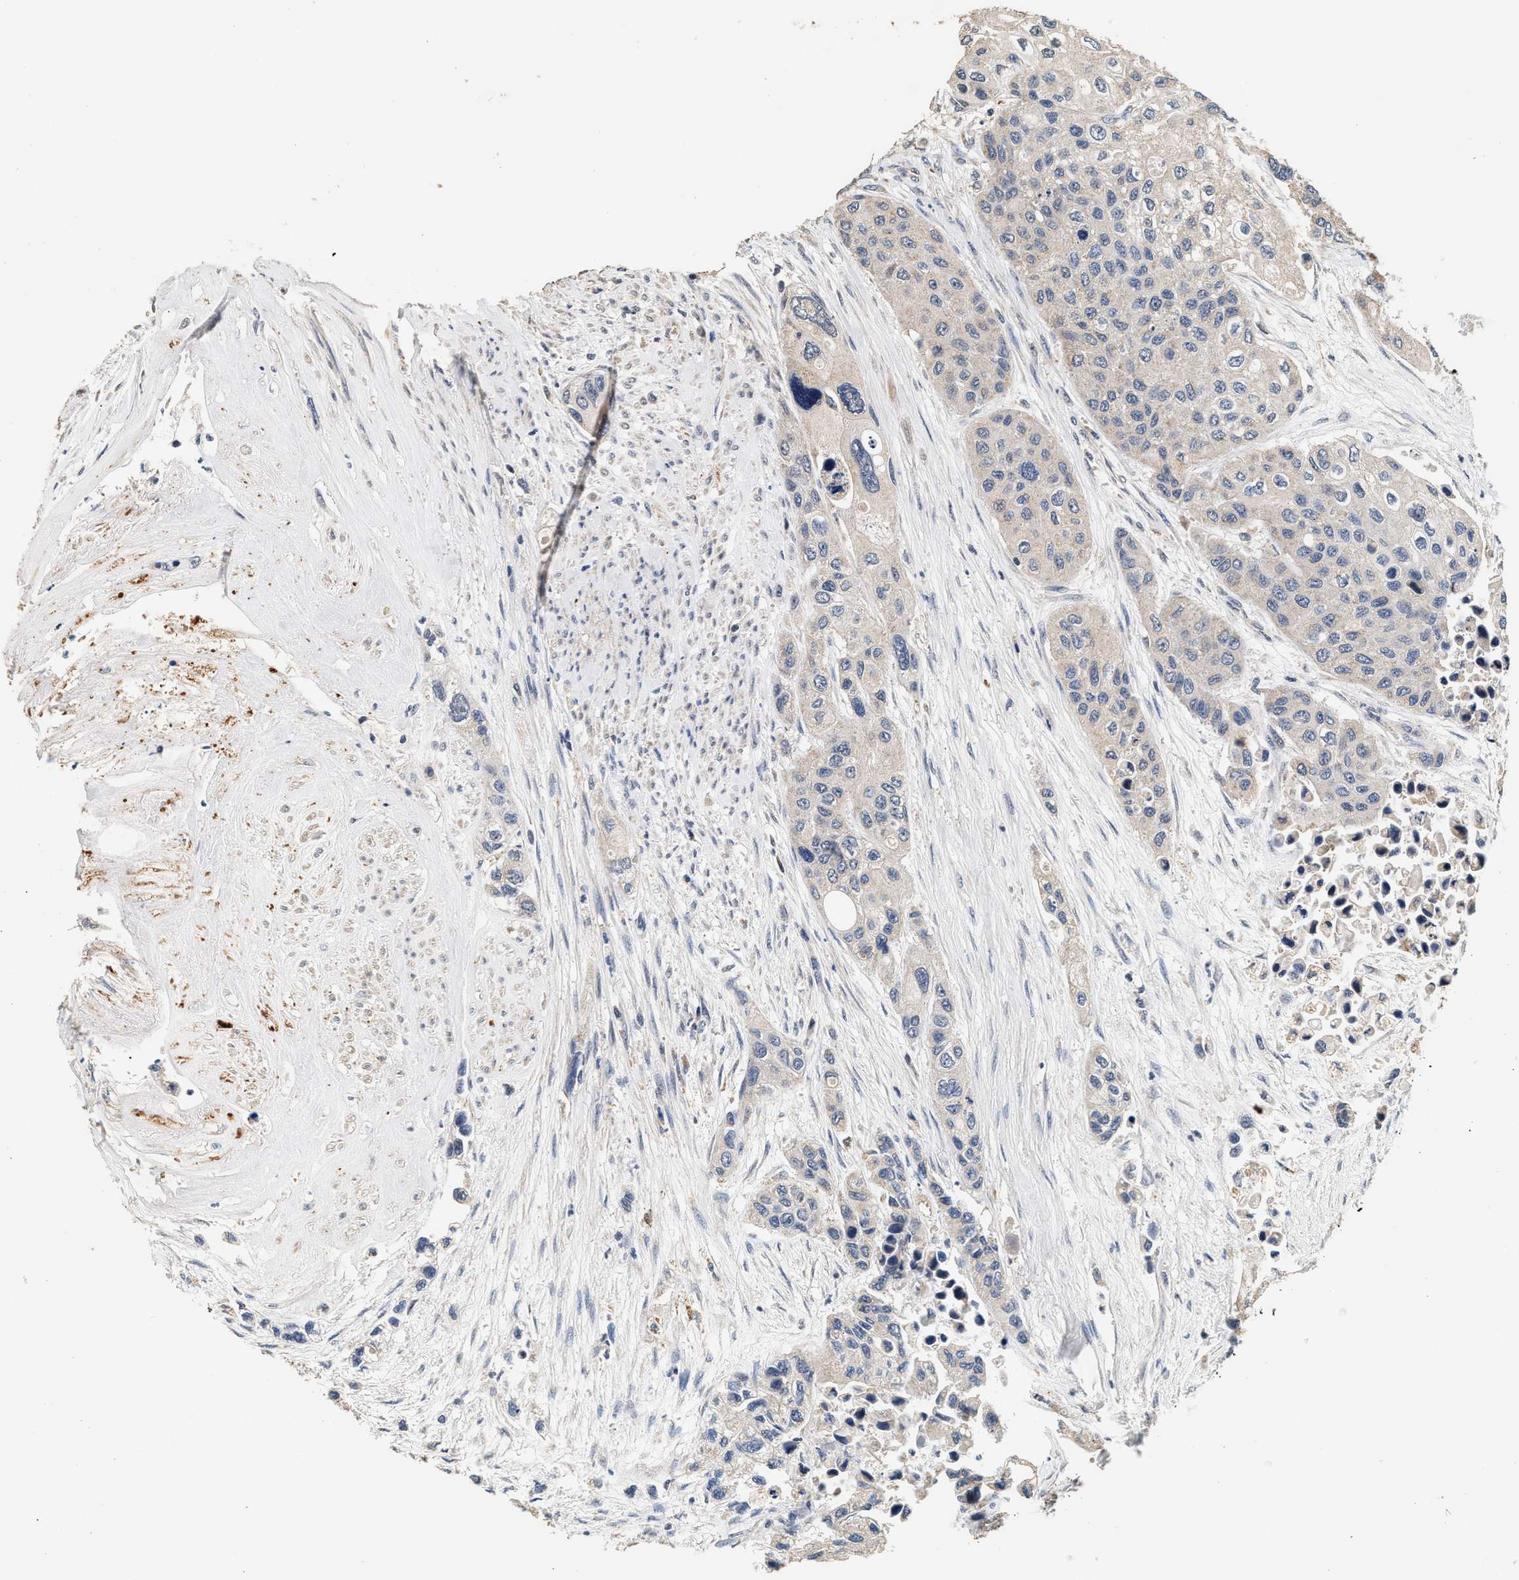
{"staining": {"intensity": "negative", "quantity": "none", "location": "none"}, "tissue": "urothelial cancer", "cell_type": "Tumor cells", "image_type": "cancer", "snomed": [{"axis": "morphology", "description": "Urothelial carcinoma, High grade"}, {"axis": "topography", "description": "Urinary bladder"}], "caption": "A histopathology image of human urothelial cancer is negative for staining in tumor cells.", "gene": "PTGR3", "patient": {"sex": "female", "age": 56}}